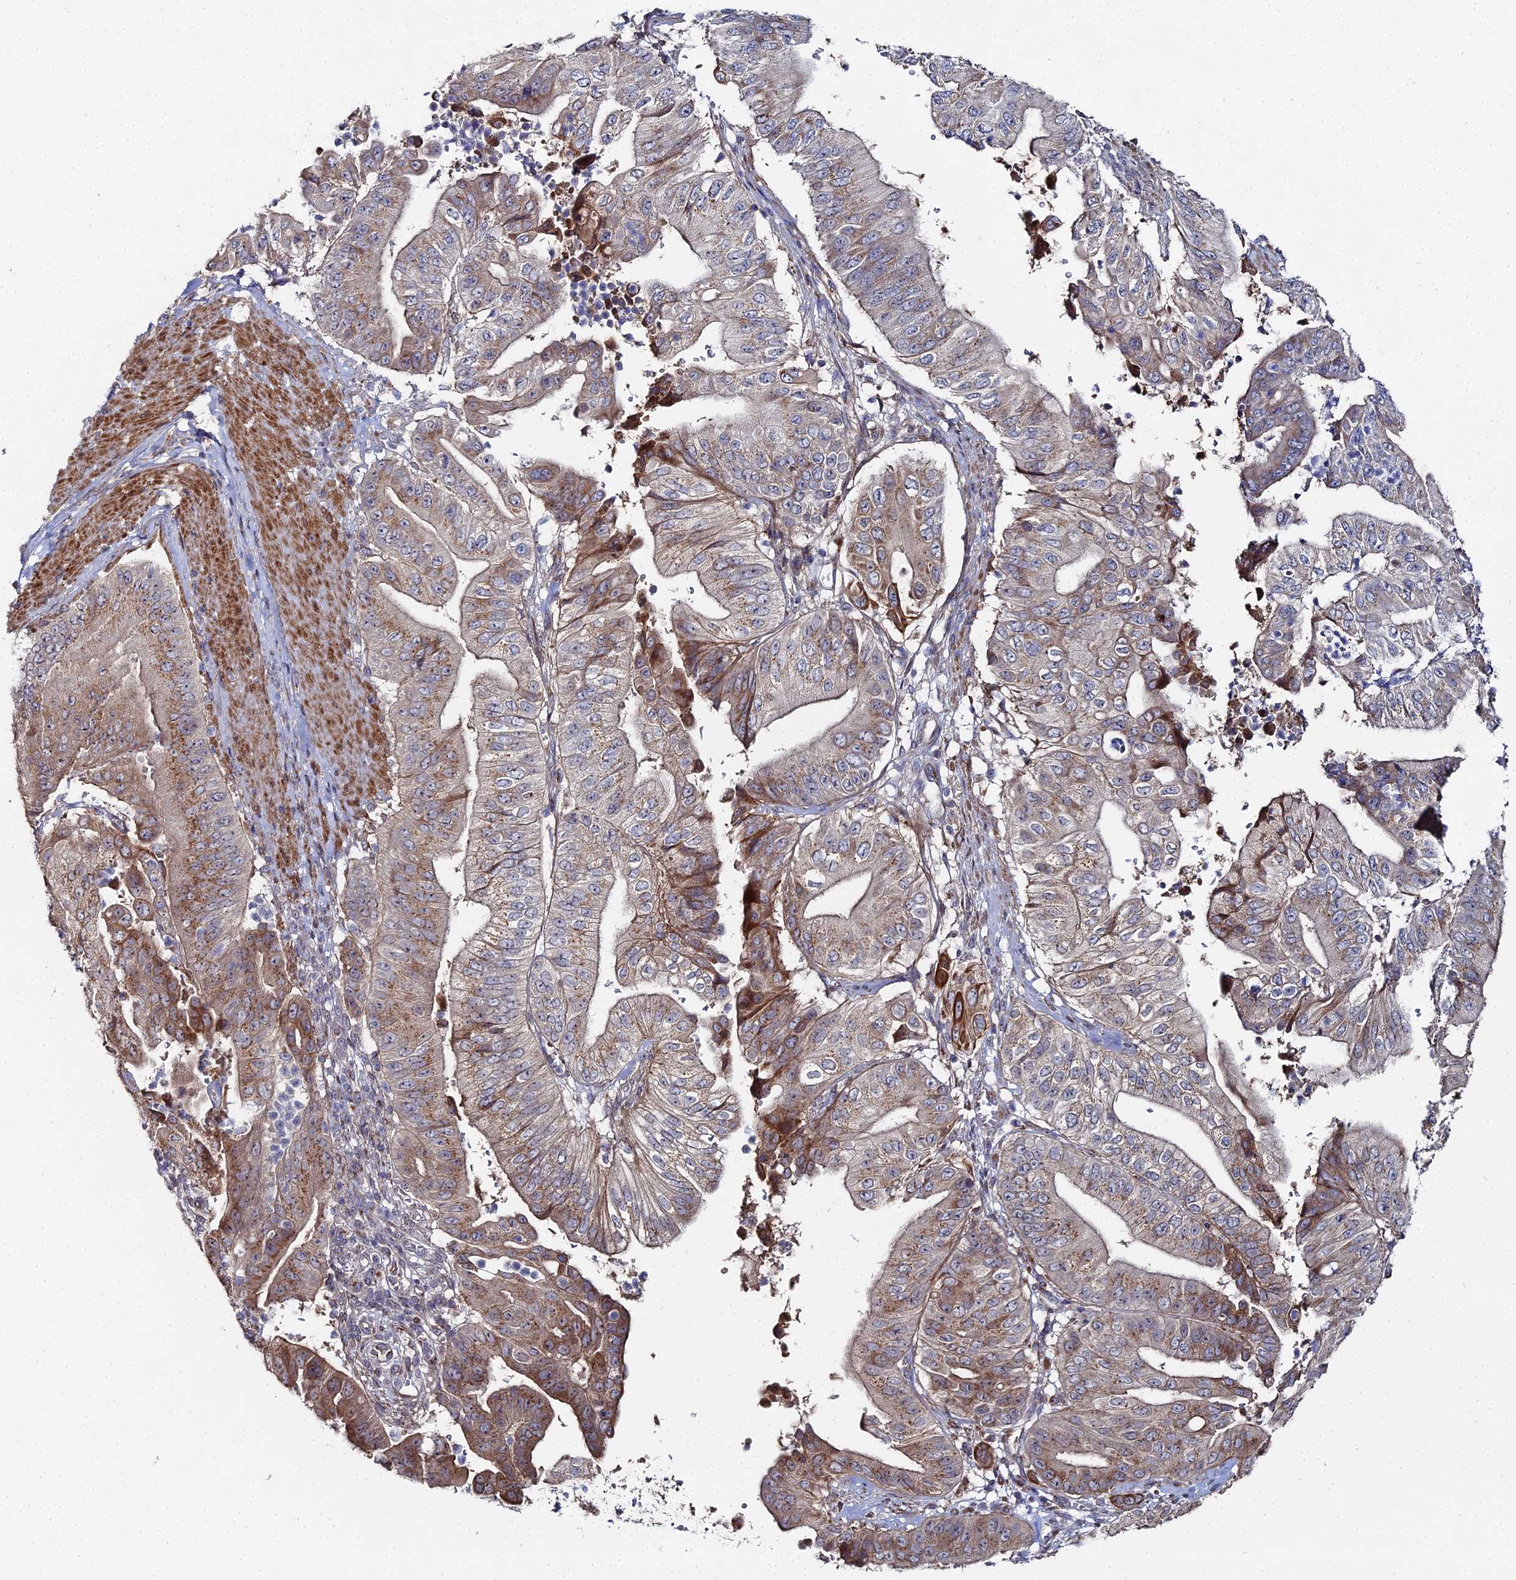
{"staining": {"intensity": "moderate", "quantity": "25%-75%", "location": "cytoplasmic/membranous"}, "tissue": "pancreatic cancer", "cell_type": "Tumor cells", "image_type": "cancer", "snomed": [{"axis": "morphology", "description": "Adenocarcinoma, NOS"}, {"axis": "topography", "description": "Pancreas"}], "caption": "This is a histology image of immunohistochemistry (IHC) staining of pancreatic adenocarcinoma, which shows moderate expression in the cytoplasmic/membranous of tumor cells.", "gene": "SGMS1", "patient": {"sex": "female", "age": 77}}